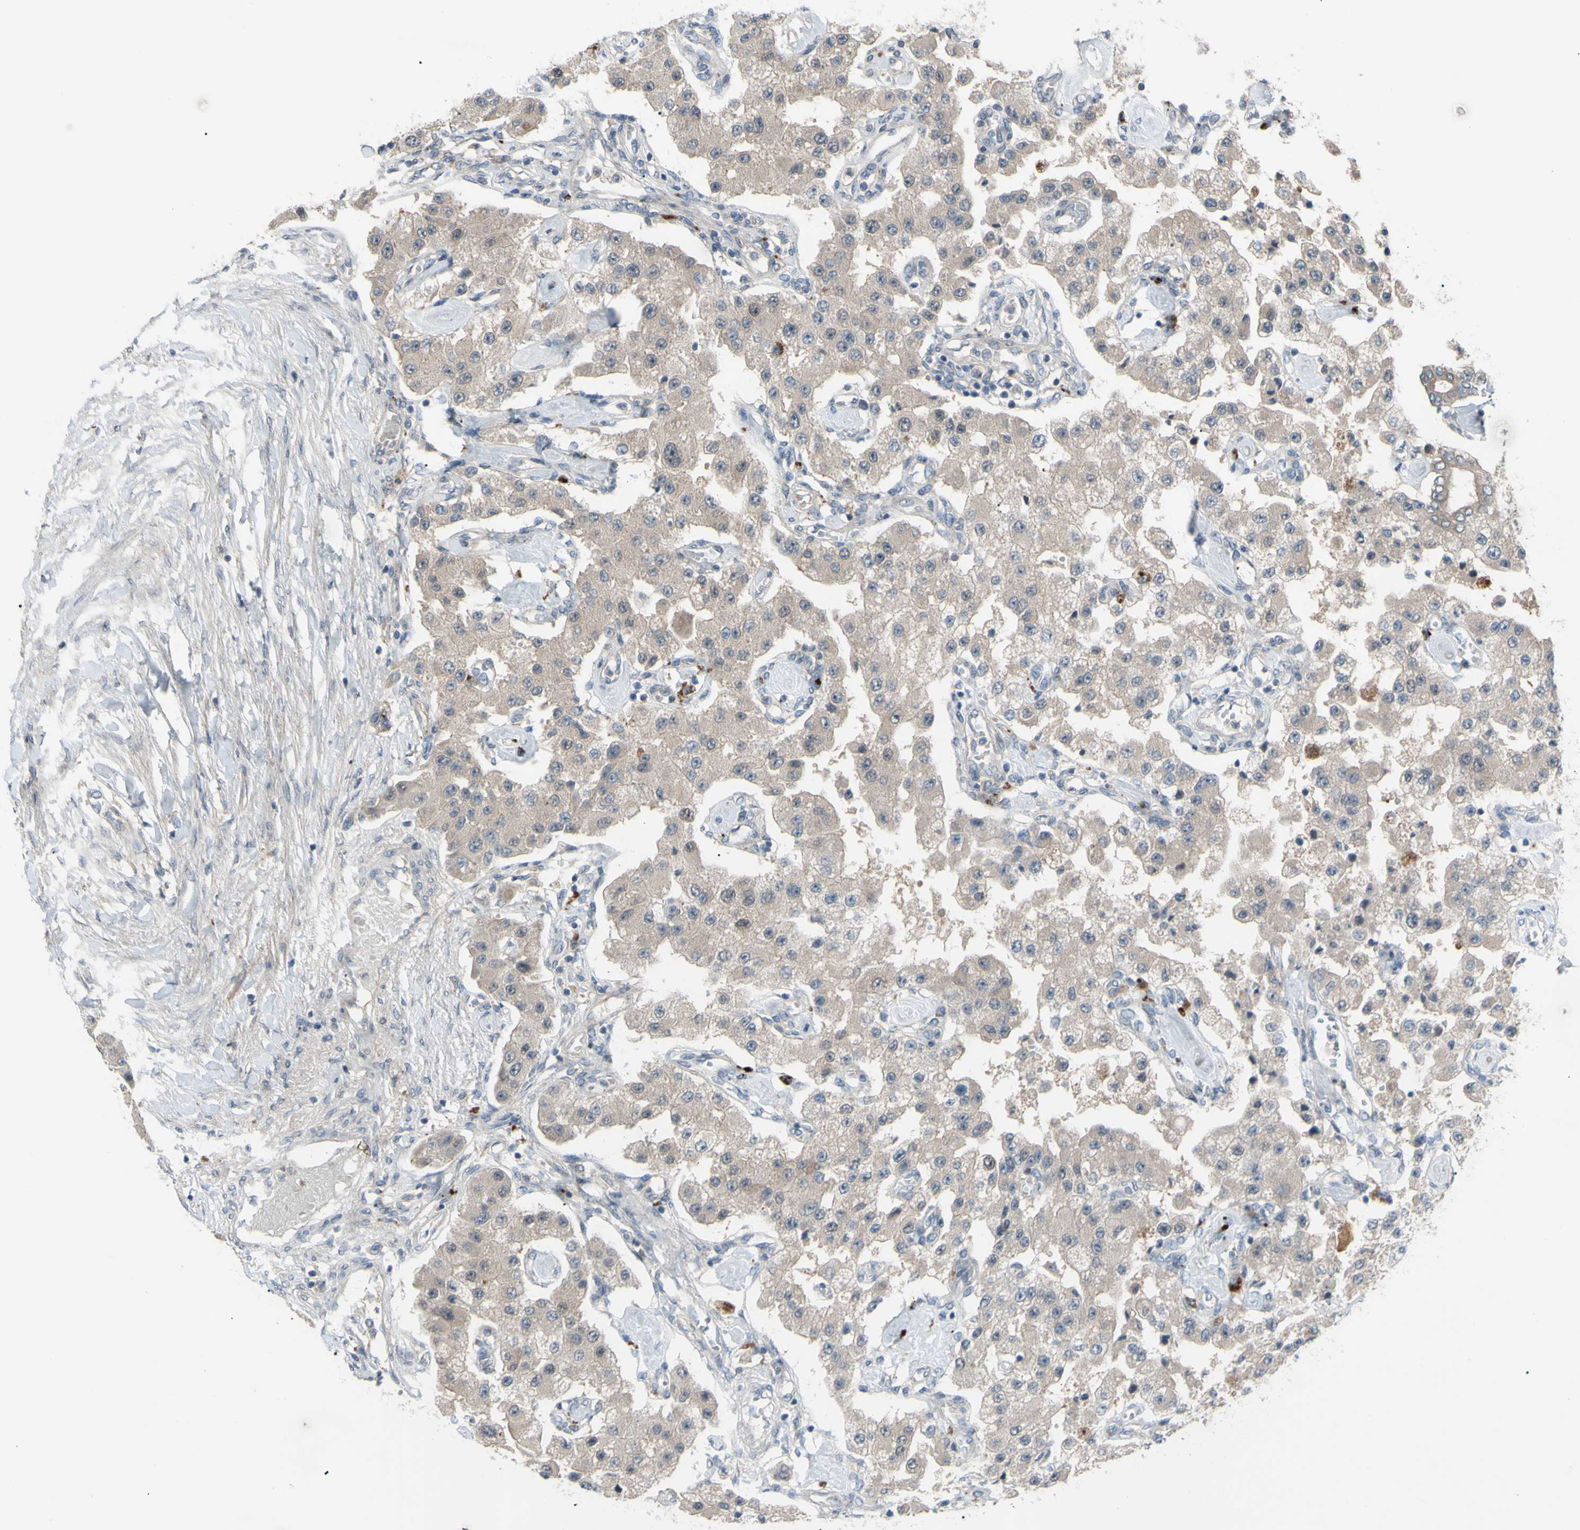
{"staining": {"intensity": "weak", "quantity": ">75%", "location": "cytoplasmic/membranous"}, "tissue": "carcinoid", "cell_type": "Tumor cells", "image_type": "cancer", "snomed": [{"axis": "morphology", "description": "Carcinoid, malignant, NOS"}, {"axis": "topography", "description": "Pancreas"}], "caption": "Malignant carcinoid stained with immunohistochemistry demonstrates weak cytoplasmic/membranous positivity in about >75% of tumor cells.", "gene": "AFP", "patient": {"sex": "male", "age": 41}}